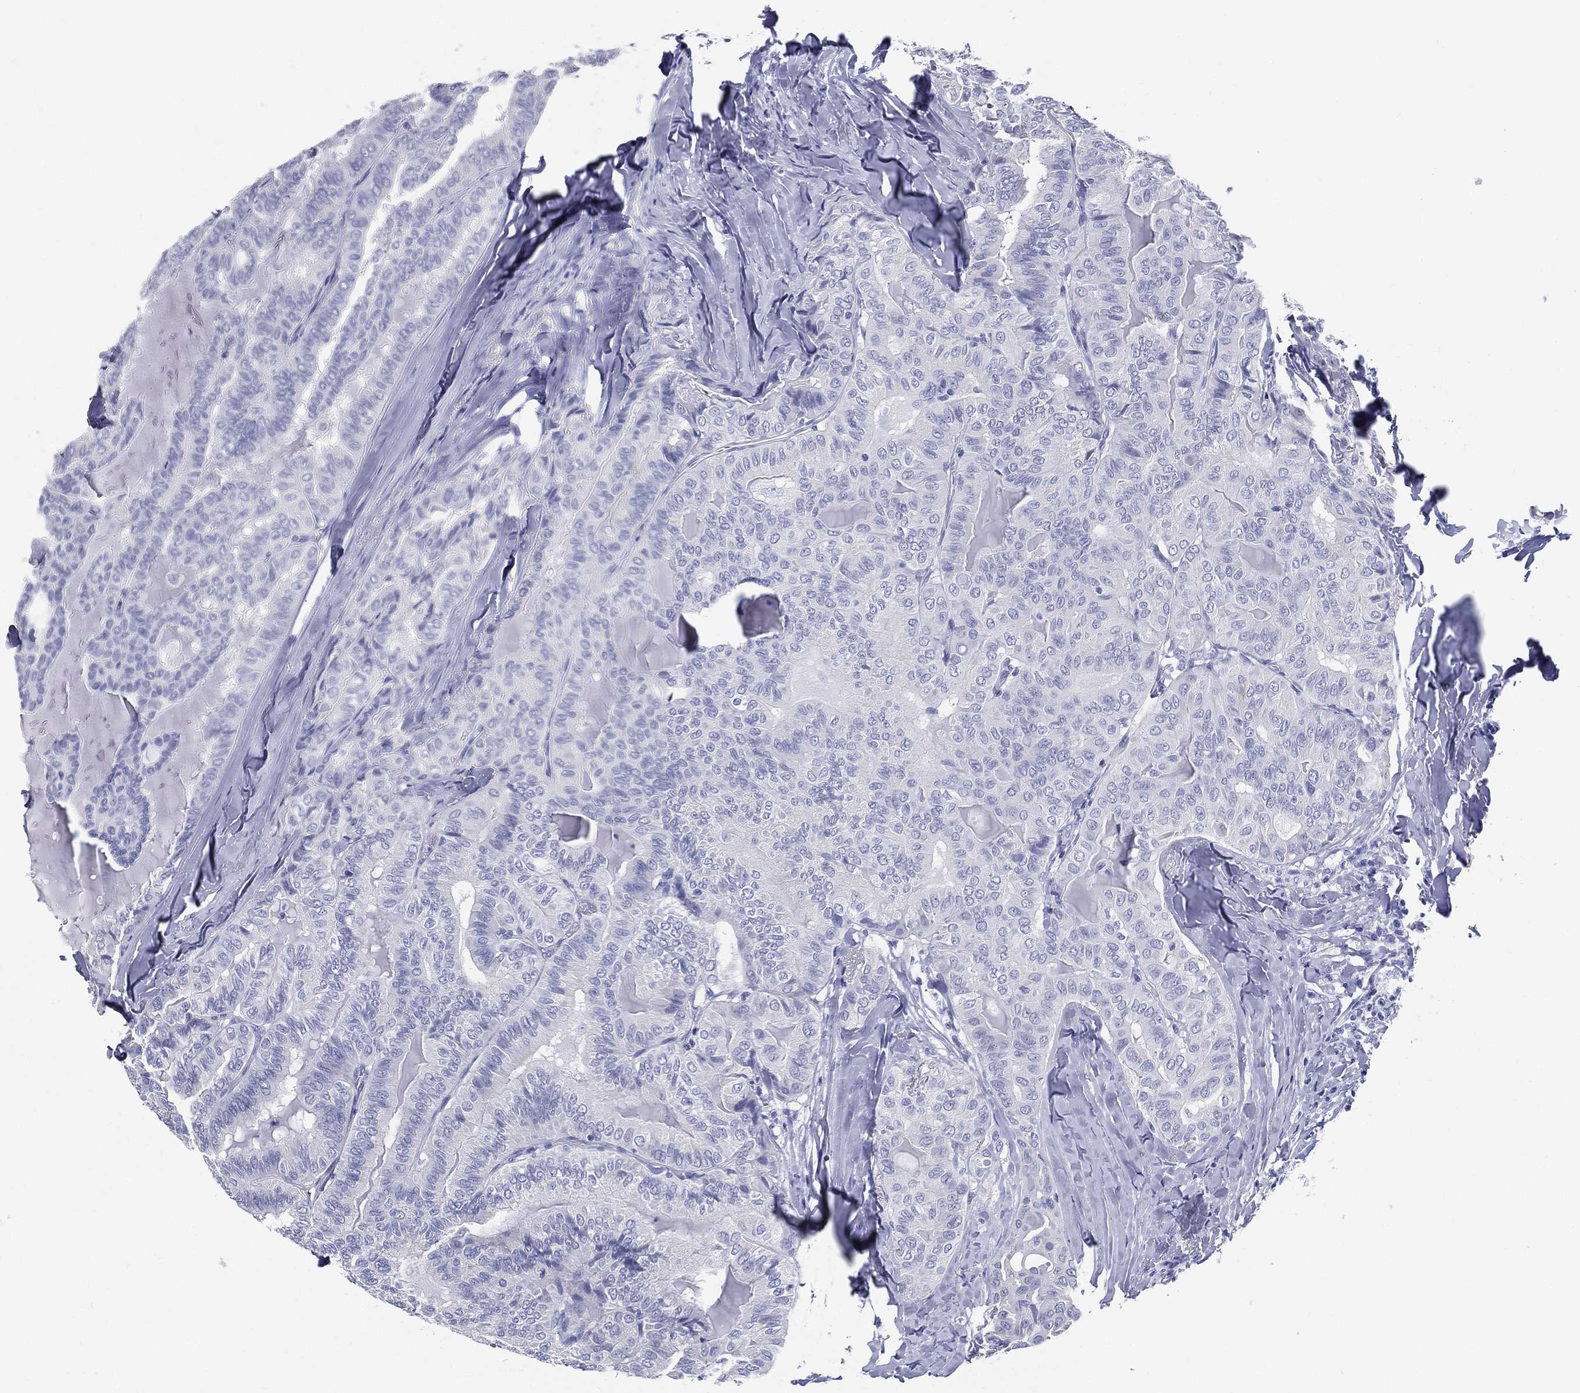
{"staining": {"intensity": "negative", "quantity": "none", "location": "none"}, "tissue": "thyroid cancer", "cell_type": "Tumor cells", "image_type": "cancer", "snomed": [{"axis": "morphology", "description": "Papillary adenocarcinoma, NOS"}, {"axis": "topography", "description": "Thyroid gland"}], "caption": "Immunohistochemical staining of papillary adenocarcinoma (thyroid) shows no significant expression in tumor cells. (DAB IHC with hematoxylin counter stain).", "gene": "RSPH4A", "patient": {"sex": "female", "age": 68}}